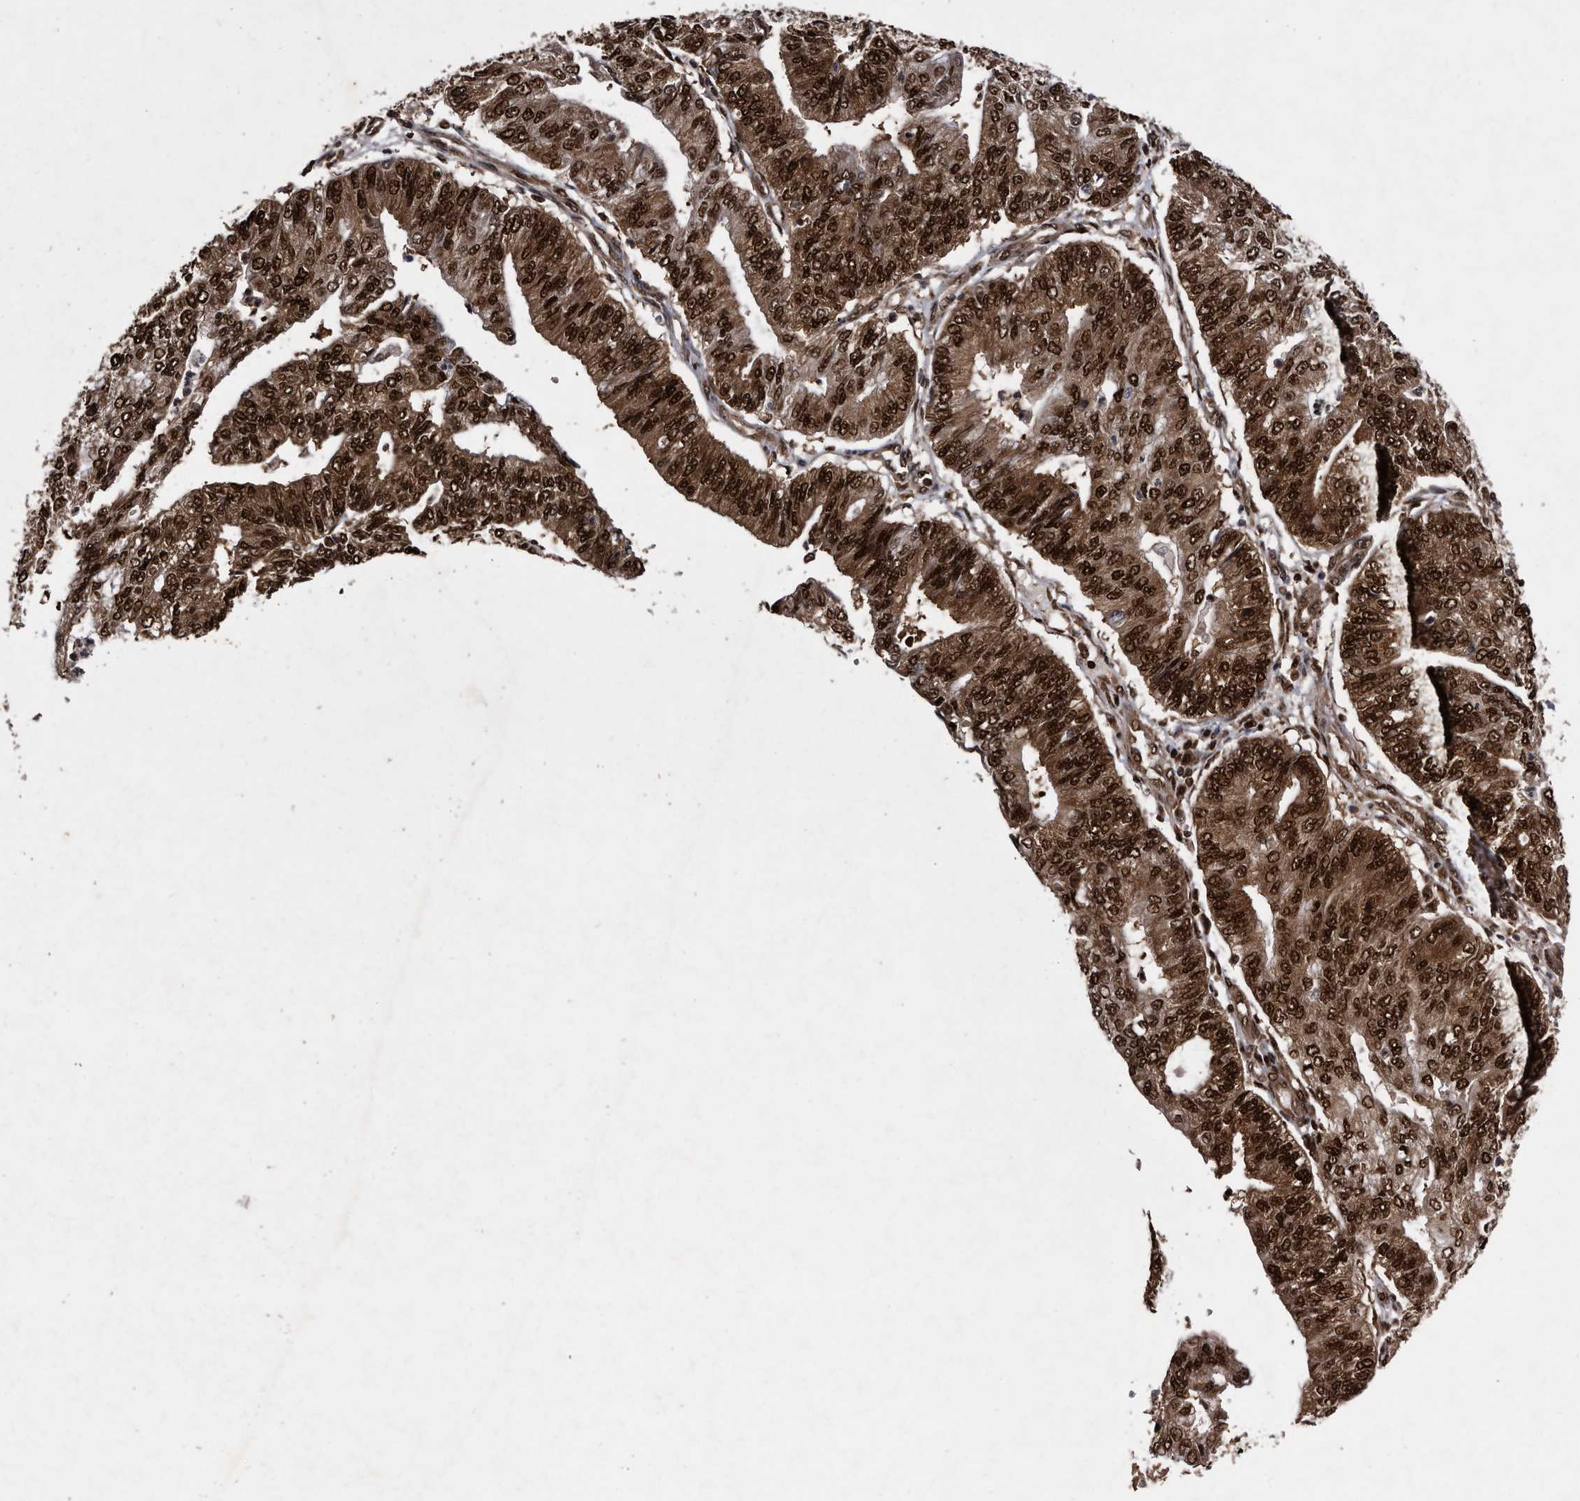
{"staining": {"intensity": "strong", "quantity": ">75%", "location": "cytoplasmic/membranous,nuclear"}, "tissue": "endometrial cancer", "cell_type": "Tumor cells", "image_type": "cancer", "snomed": [{"axis": "morphology", "description": "Adenocarcinoma, NOS"}, {"axis": "topography", "description": "Endometrium"}], "caption": "IHC (DAB) staining of human endometrial cancer displays strong cytoplasmic/membranous and nuclear protein positivity in approximately >75% of tumor cells. Using DAB (3,3'-diaminobenzidine) (brown) and hematoxylin (blue) stains, captured at high magnification using brightfield microscopy.", "gene": "RAD23B", "patient": {"sex": "female", "age": 59}}